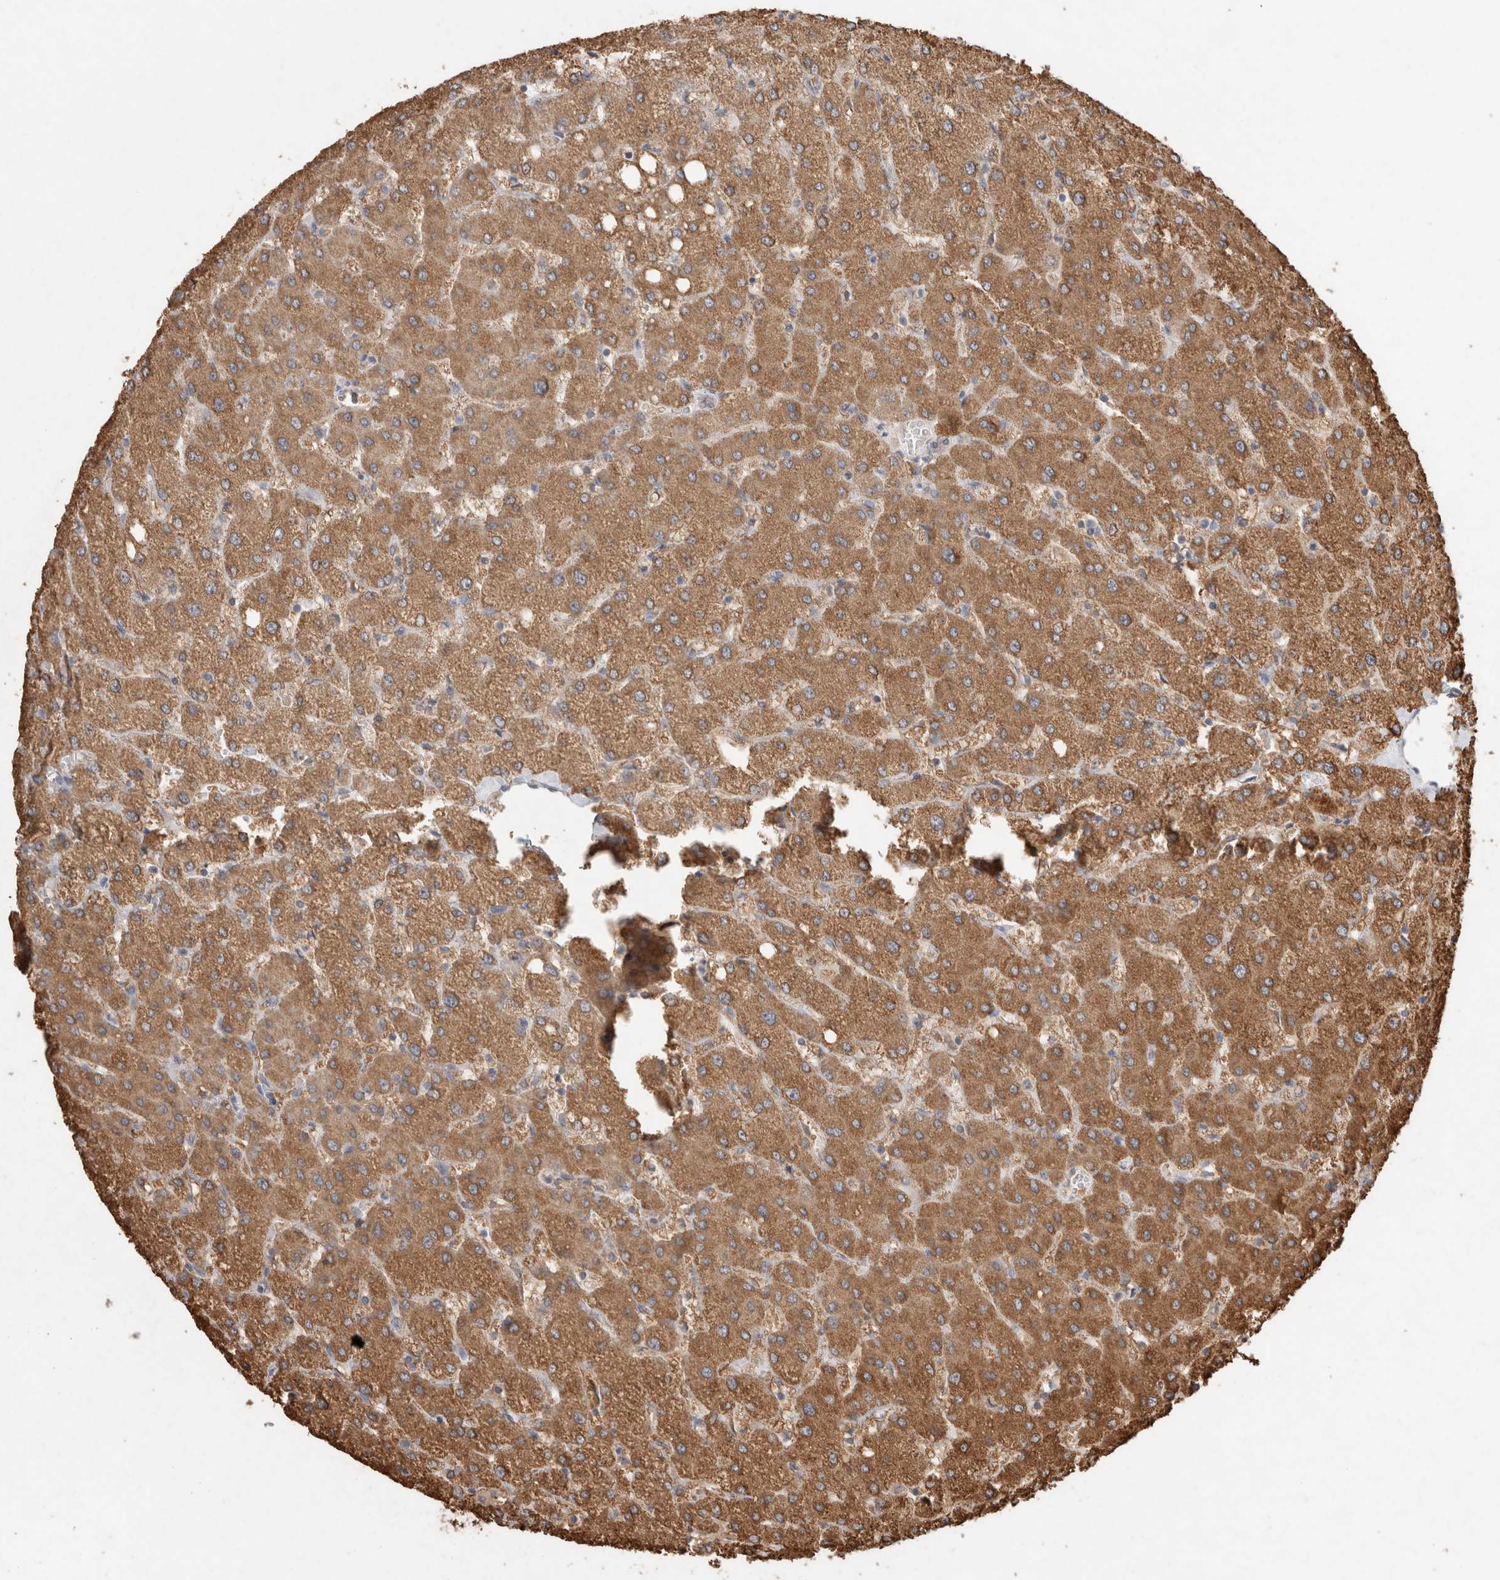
{"staining": {"intensity": "negative", "quantity": "none", "location": "none"}, "tissue": "liver", "cell_type": "Cholangiocytes", "image_type": "normal", "snomed": [{"axis": "morphology", "description": "Normal tissue, NOS"}, {"axis": "topography", "description": "Liver"}], "caption": "IHC image of normal liver: liver stained with DAB (3,3'-diaminobenzidine) reveals no significant protein positivity in cholangiocytes.", "gene": "RAB14", "patient": {"sex": "female", "age": 54}}